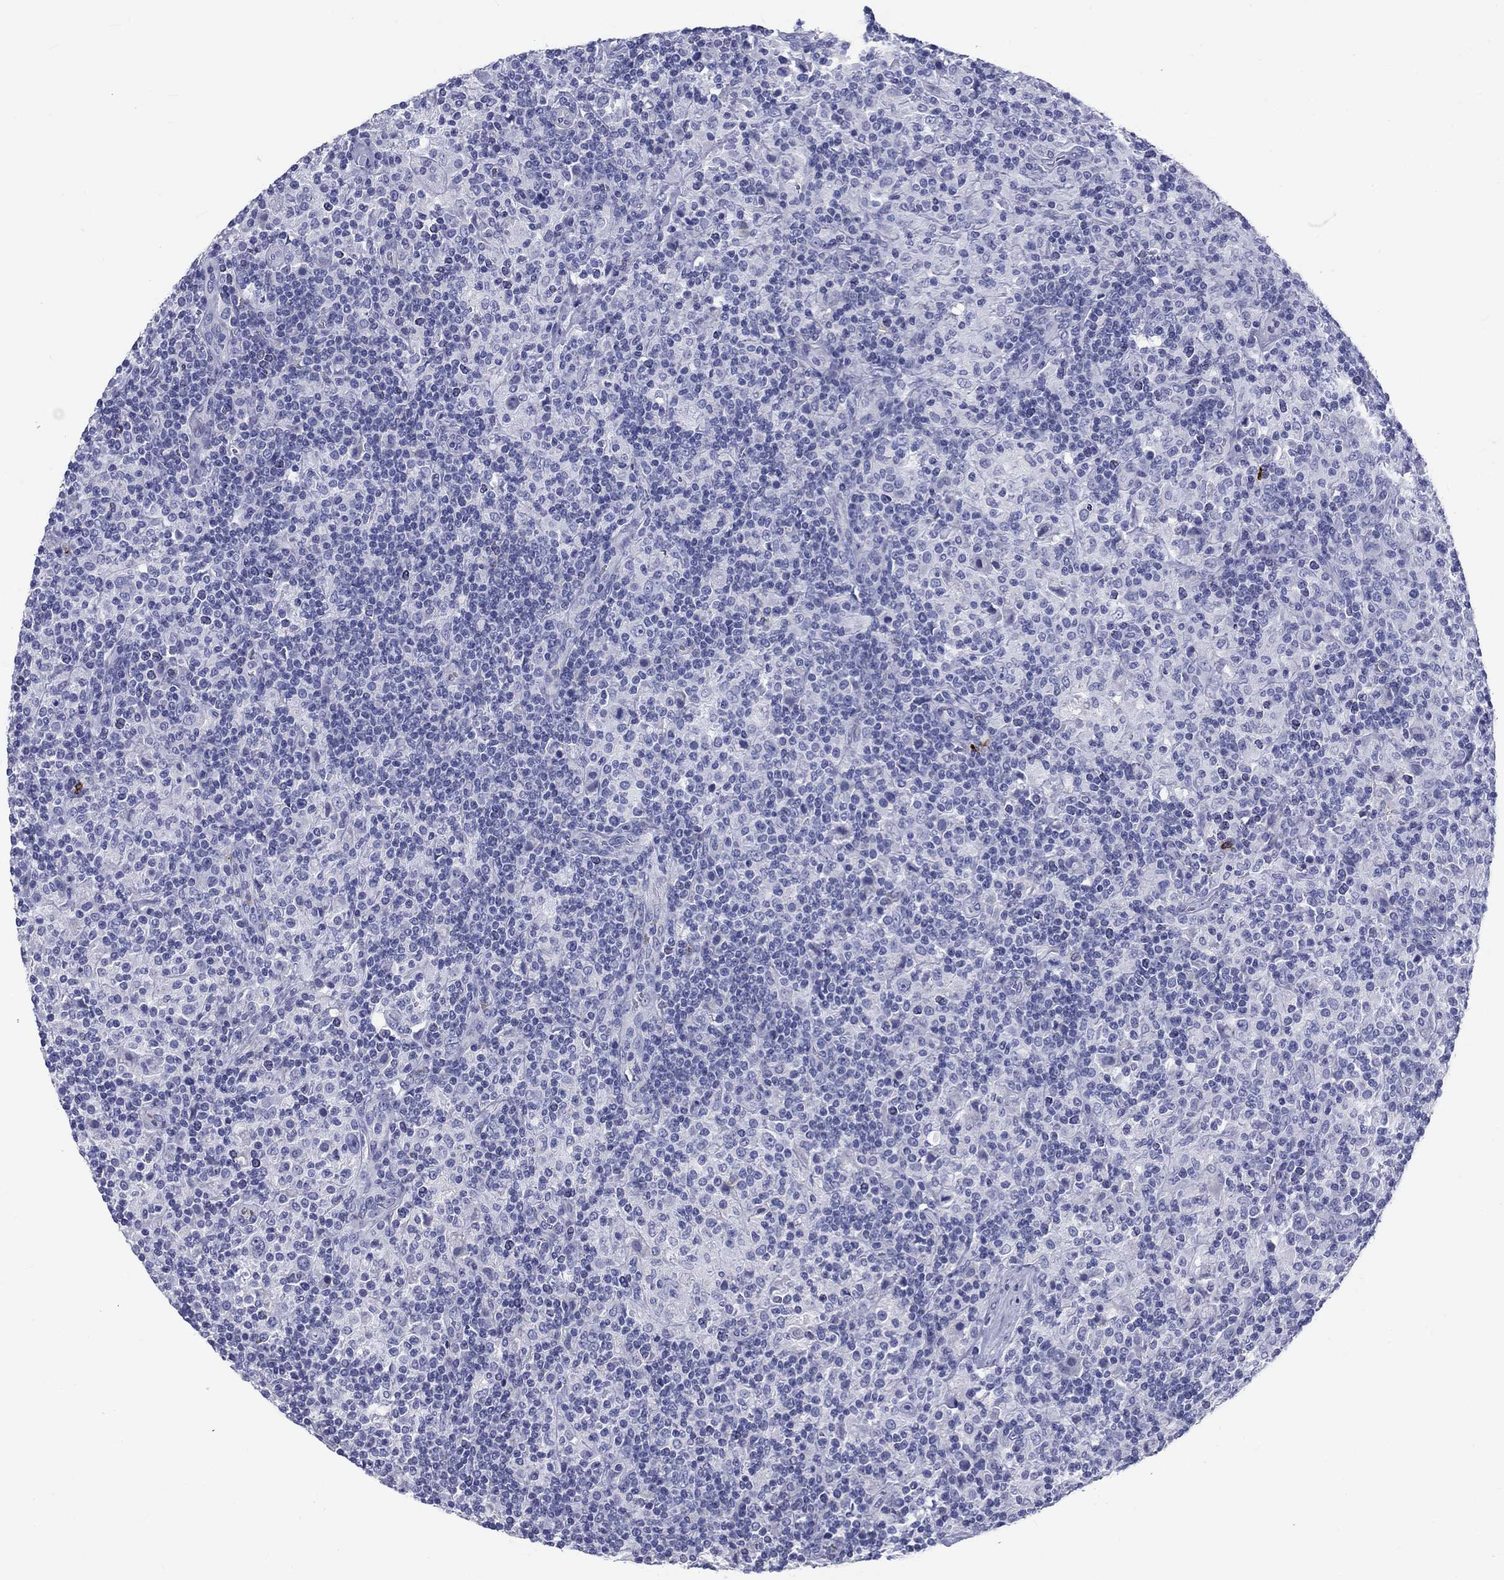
{"staining": {"intensity": "negative", "quantity": "none", "location": "none"}, "tissue": "lymphoma", "cell_type": "Tumor cells", "image_type": "cancer", "snomed": [{"axis": "morphology", "description": "Hodgkin's disease, NOS"}, {"axis": "topography", "description": "Lymph node"}], "caption": "This is a histopathology image of IHC staining of Hodgkin's disease, which shows no staining in tumor cells. Brightfield microscopy of IHC stained with DAB (brown) and hematoxylin (blue), captured at high magnification.", "gene": "CD40LG", "patient": {"sex": "male", "age": 70}}